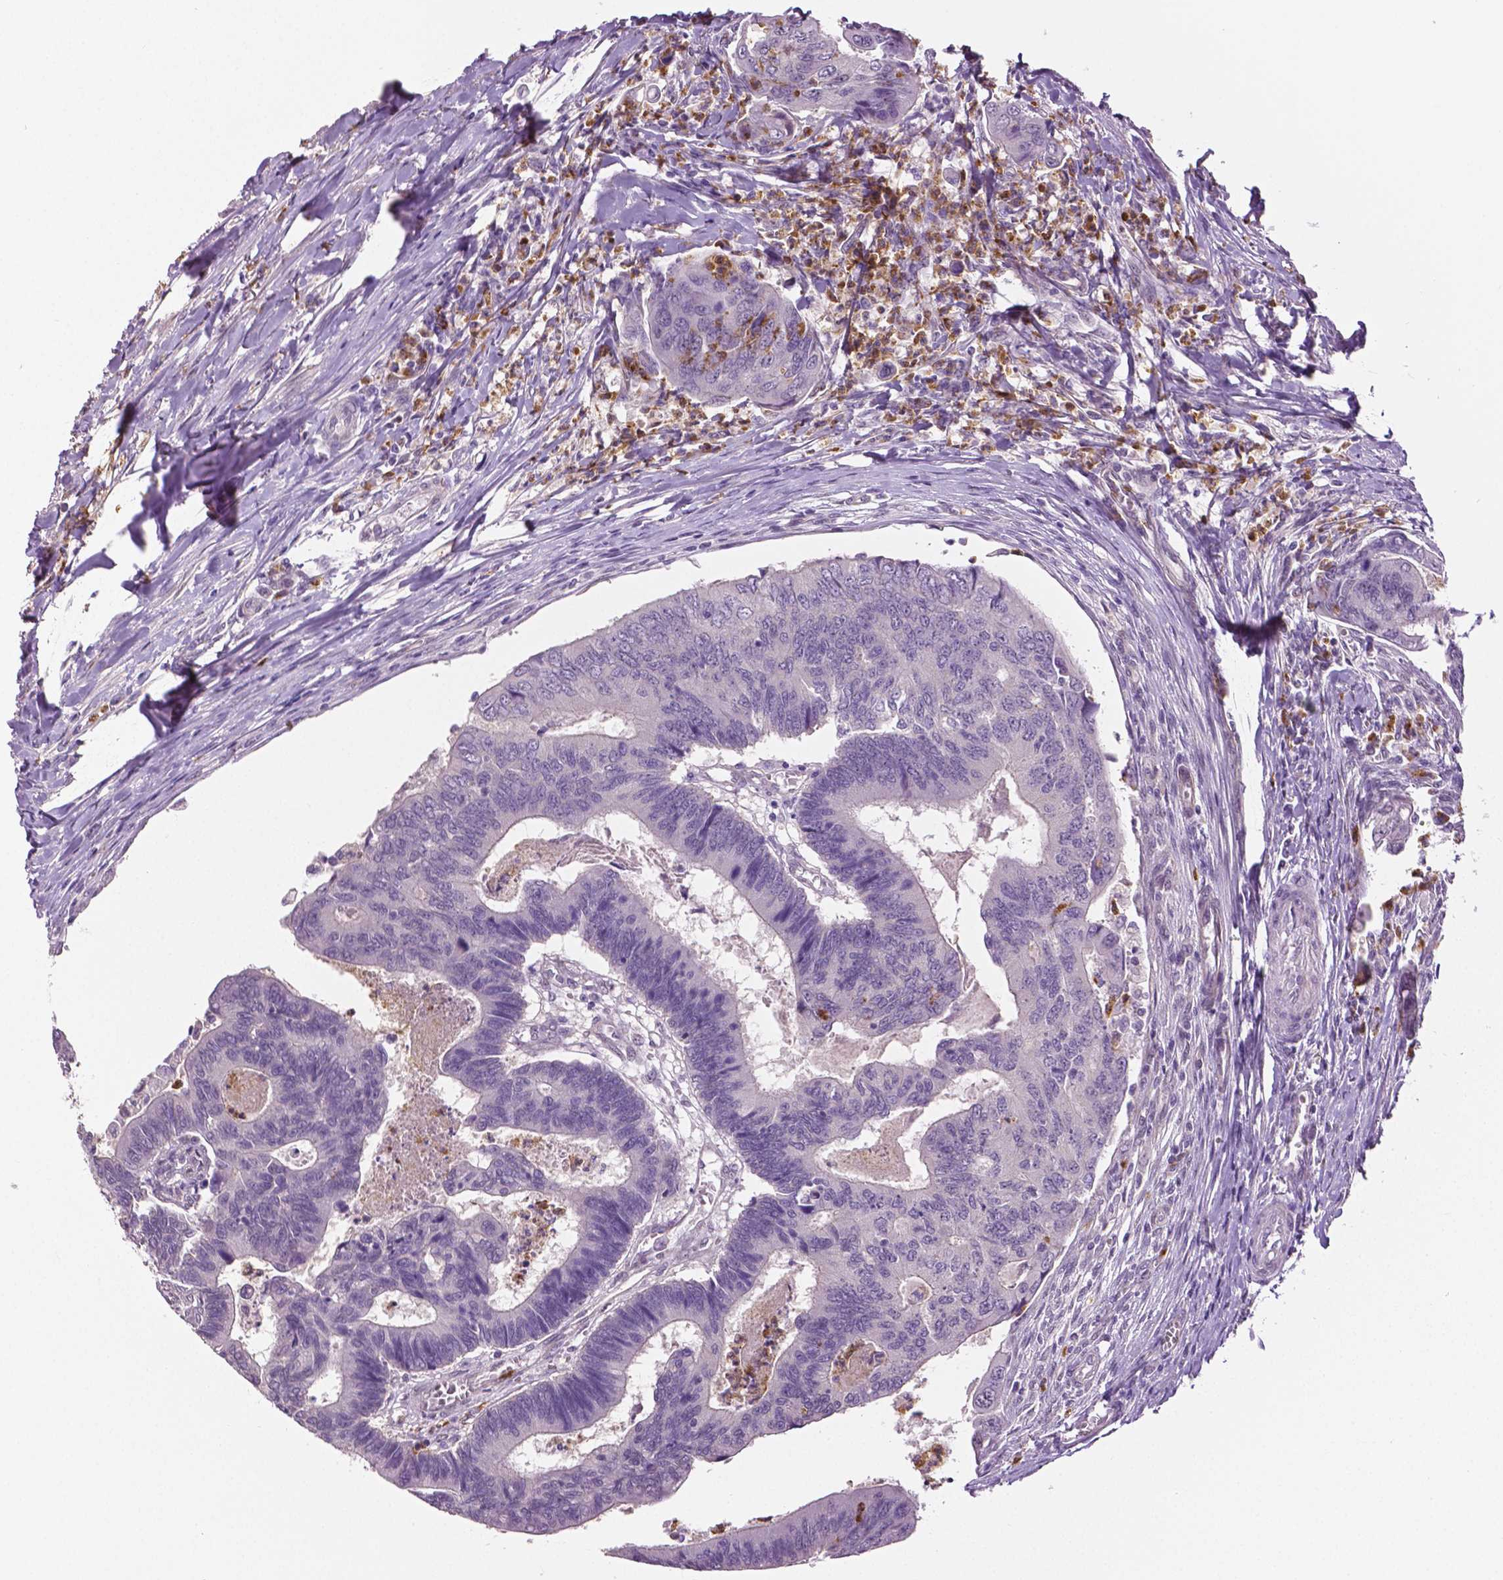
{"staining": {"intensity": "negative", "quantity": "none", "location": "none"}, "tissue": "colorectal cancer", "cell_type": "Tumor cells", "image_type": "cancer", "snomed": [{"axis": "morphology", "description": "Adenocarcinoma, NOS"}, {"axis": "topography", "description": "Colon"}], "caption": "IHC photomicrograph of adenocarcinoma (colorectal) stained for a protein (brown), which shows no positivity in tumor cells.", "gene": "PTPN5", "patient": {"sex": "female", "age": 67}}